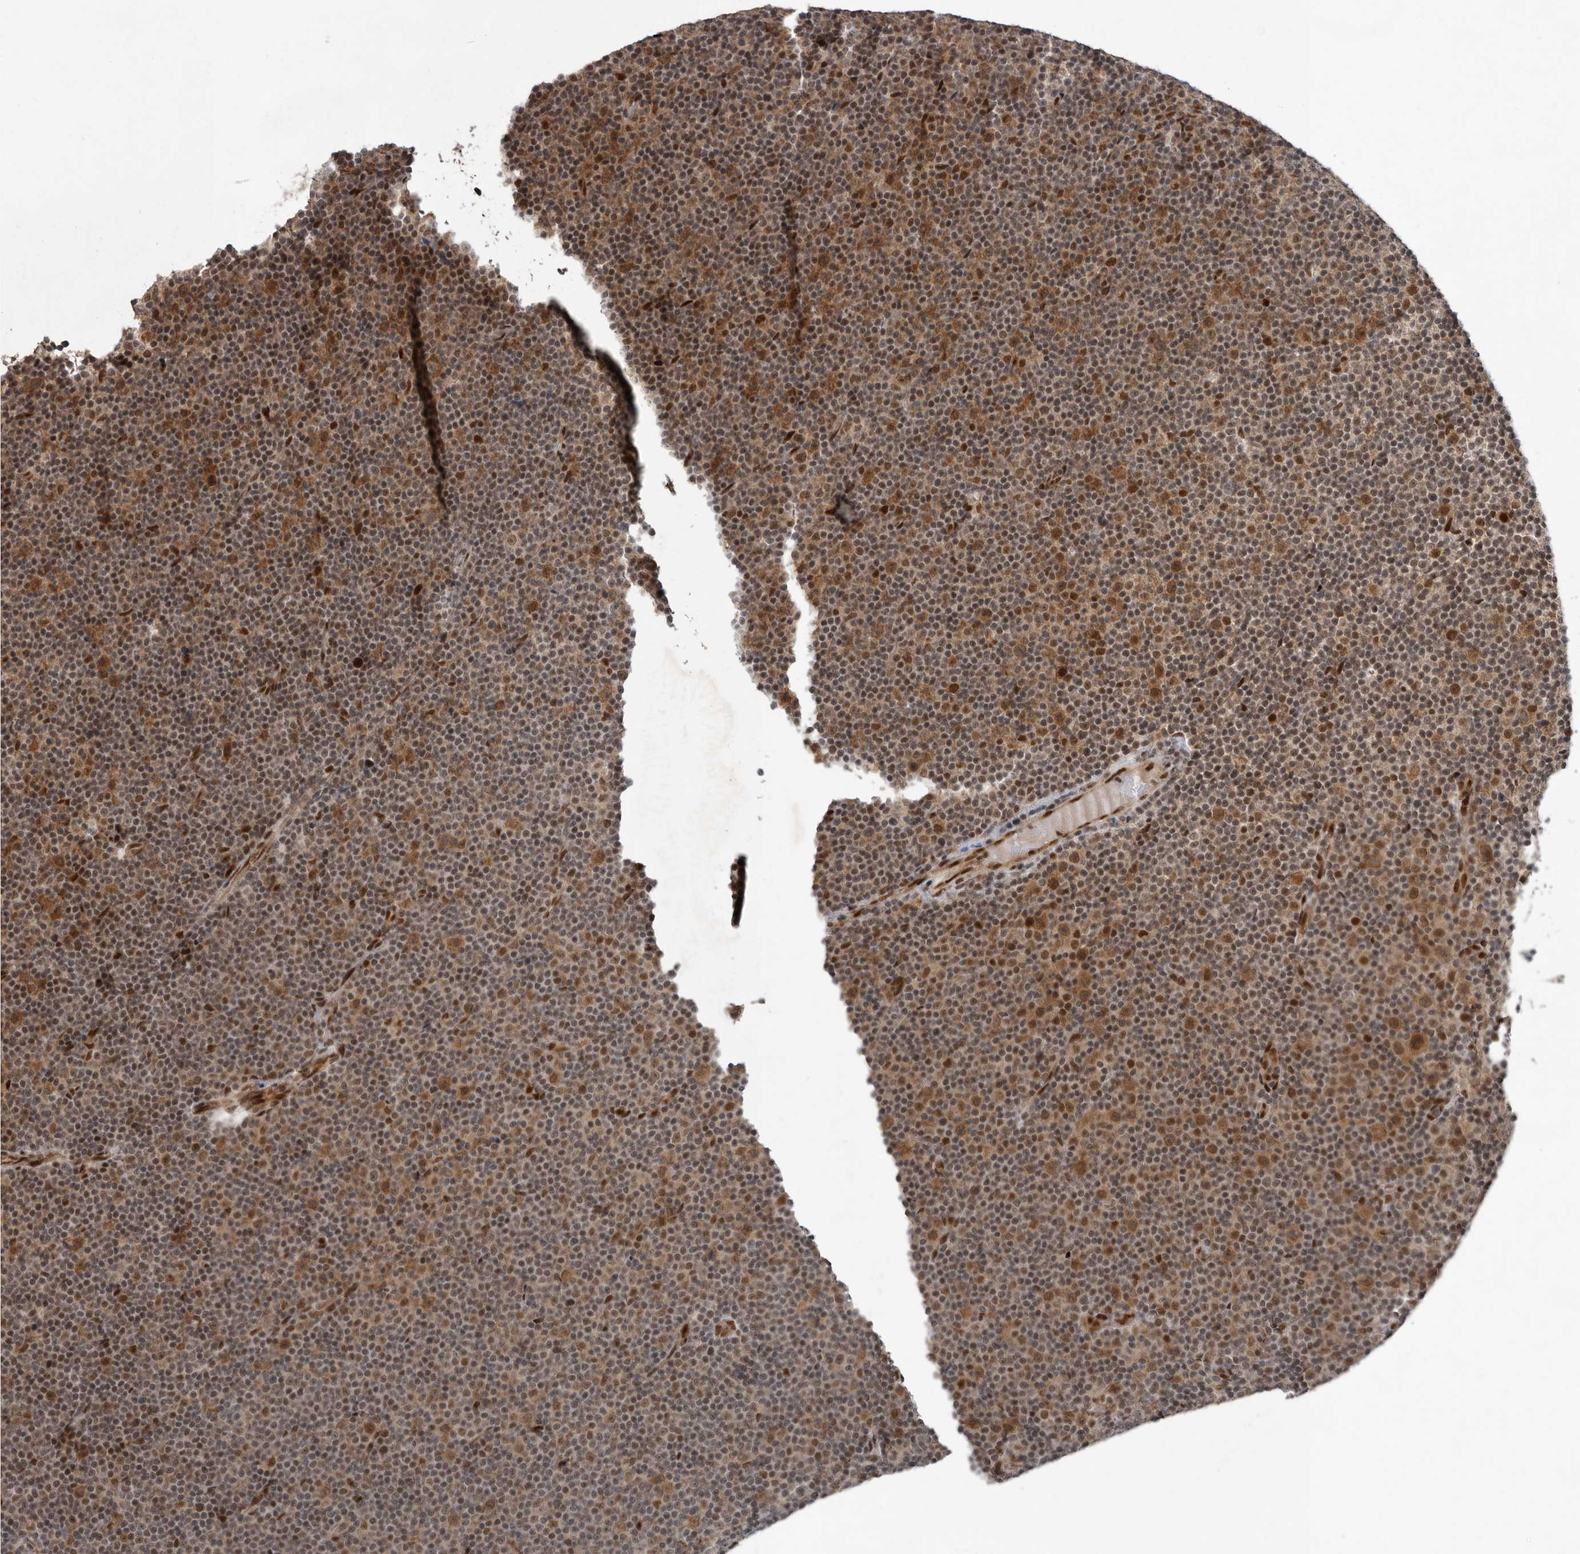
{"staining": {"intensity": "weak", "quantity": "<25%", "location": "nuclear"}, "tissue": "lymphoma", "cell_type": "Tumor cells", "image_type": "cancer", "snomed": [{"axis": "morphology", "description": "Malignant lymphoma, non-Hodgkin's type, Low grade"}, {"axis": "topography", "description": "Lymph node"}], "caption": "Tumor cells are negative for brown protein staining in malignant lymphoma, non-Hodgkin's type (low-grade).", "gene": "CDC27", "patient": {"sex": "female", "age": 67}}